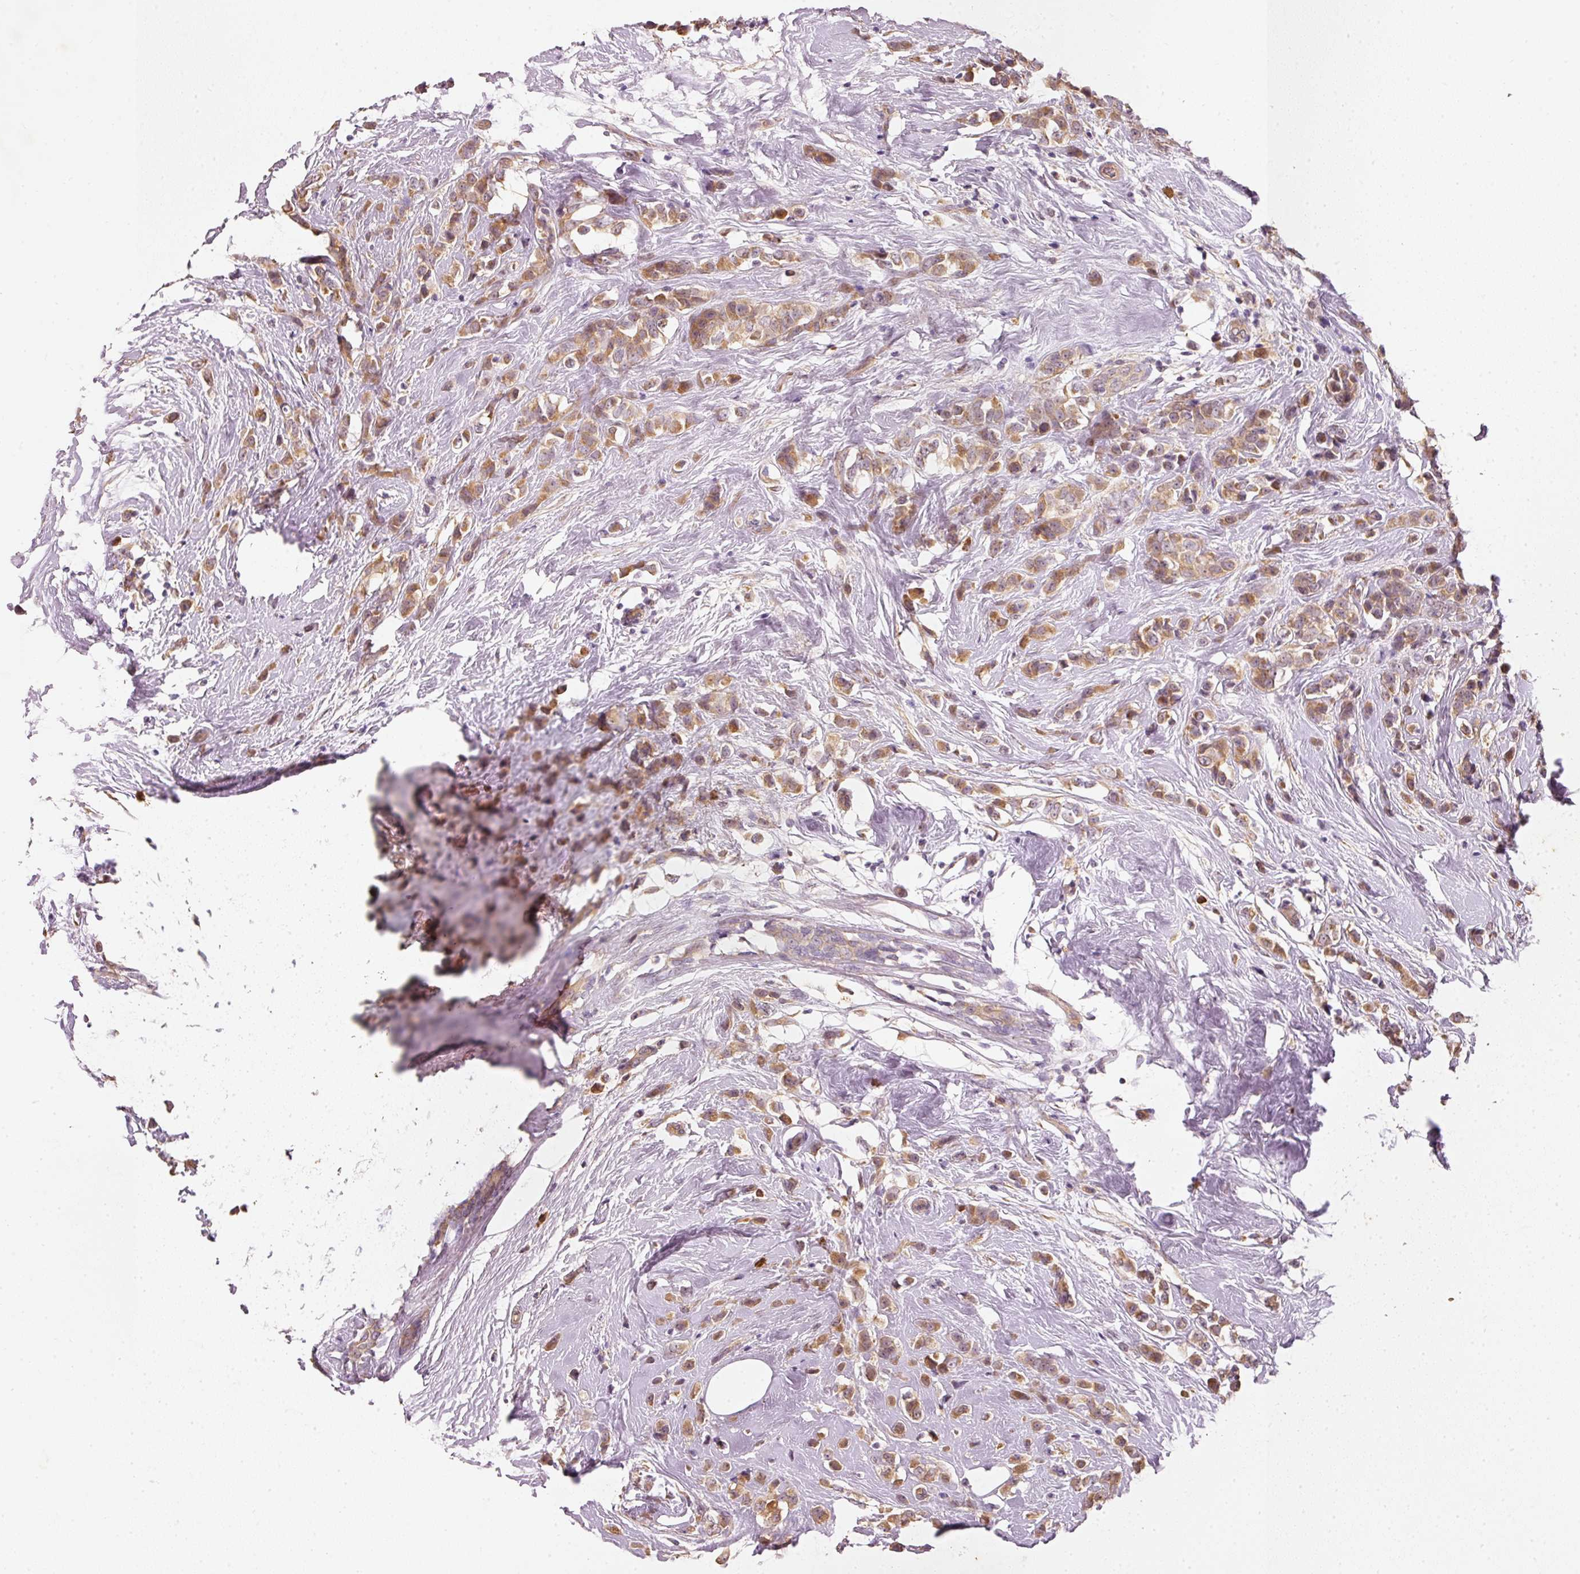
{"staining": {"intensity": "moderate", "quantity": ">75%", "location": "cytoplasmic/membranous"}, "tissue": "breast cancer", "cell_type": "Tumor cells", "image_type": "cancer", "snomed": [{"axis": "morphology", "description": "Duct carcinoma"}, {"axis": "topography", "description": "Breast"}], "caption": "Immunohistochemical staining of human infiltrating ductal carcinoma (breast) displays medium levels of moderate cytoplasmic/membranous positivity in about >75% of tumor cells.", "gene": "RGL2", "patient": {"sex": "female", "age": 80}}